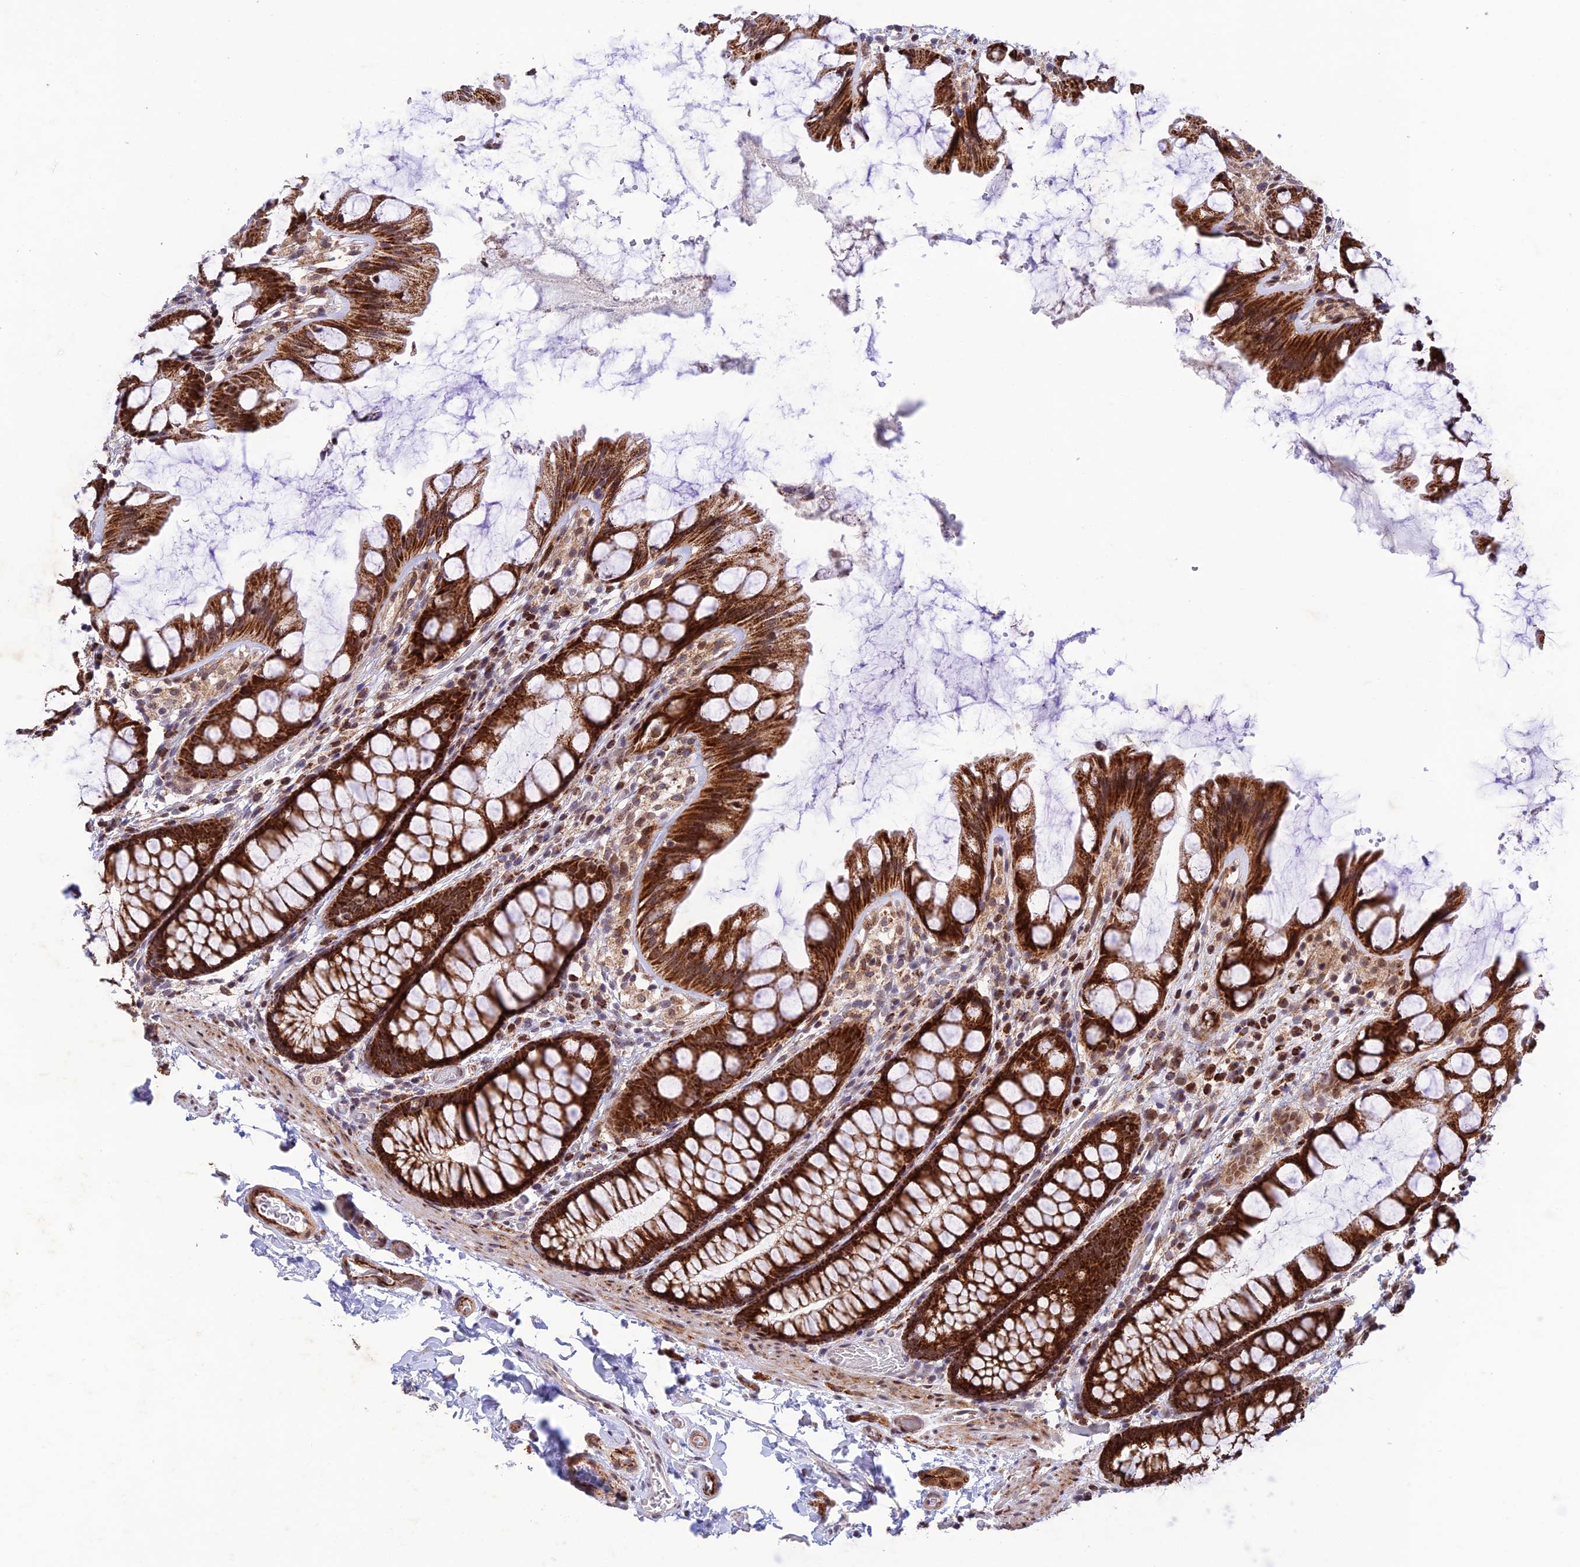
{"staining": {"intensity": "strong", "quantity": ">75%", "location": "cytoplasmic/membranous,nuclear"}, "tissue": "colon", "cell_type": "Endothelial cells", "image_type": "normal", "snomed": [{"axis": "morphology", "description": "Normal tissue, NOS"}, {"axis": "topography", "description": "Colon"}], "caption": "IHC photomicrograph of benign colon stained for a protein (brown), which displays high levels of strong cytoplasmic/membranous,nuclear expression in approximately >75% of endothelial cells.", "gene": "WDR55", "patient": {"sex": "male", "age": 47}}